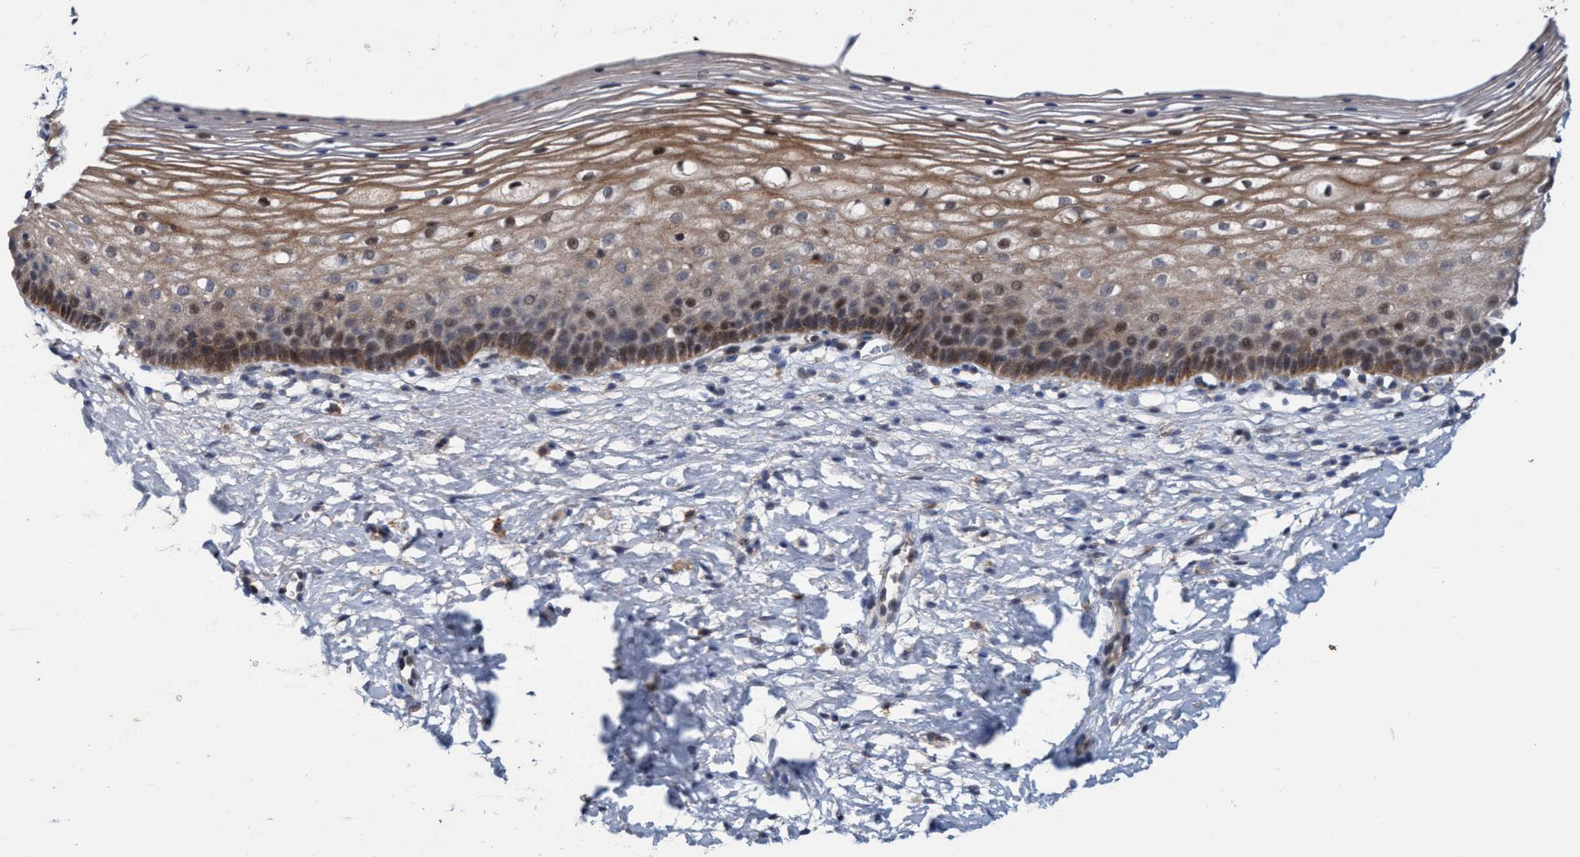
{"staining": {"intensity": "weak", "quantity": "<25%", "location": "cytoplasmic/membranous"}, "tissue": "cervix", "cell_type": "Glandular cells", "image_type": "normal", "snomed": [{"axis": "morphology", "description": "Normal tissue, NOS"}, {"axis": "topography", "description": "Cervix"}], "caption": "Glandular cells show no significant positivity in normal cervix. (Stains: DAB (3,3'-diaminobenzidine) IHC with hematoxylin counter stain, Microscopy: brightfield microscopy at high magnification).", "gene": "ZNF677", "patient": {"sex": "female", "age": 72}}